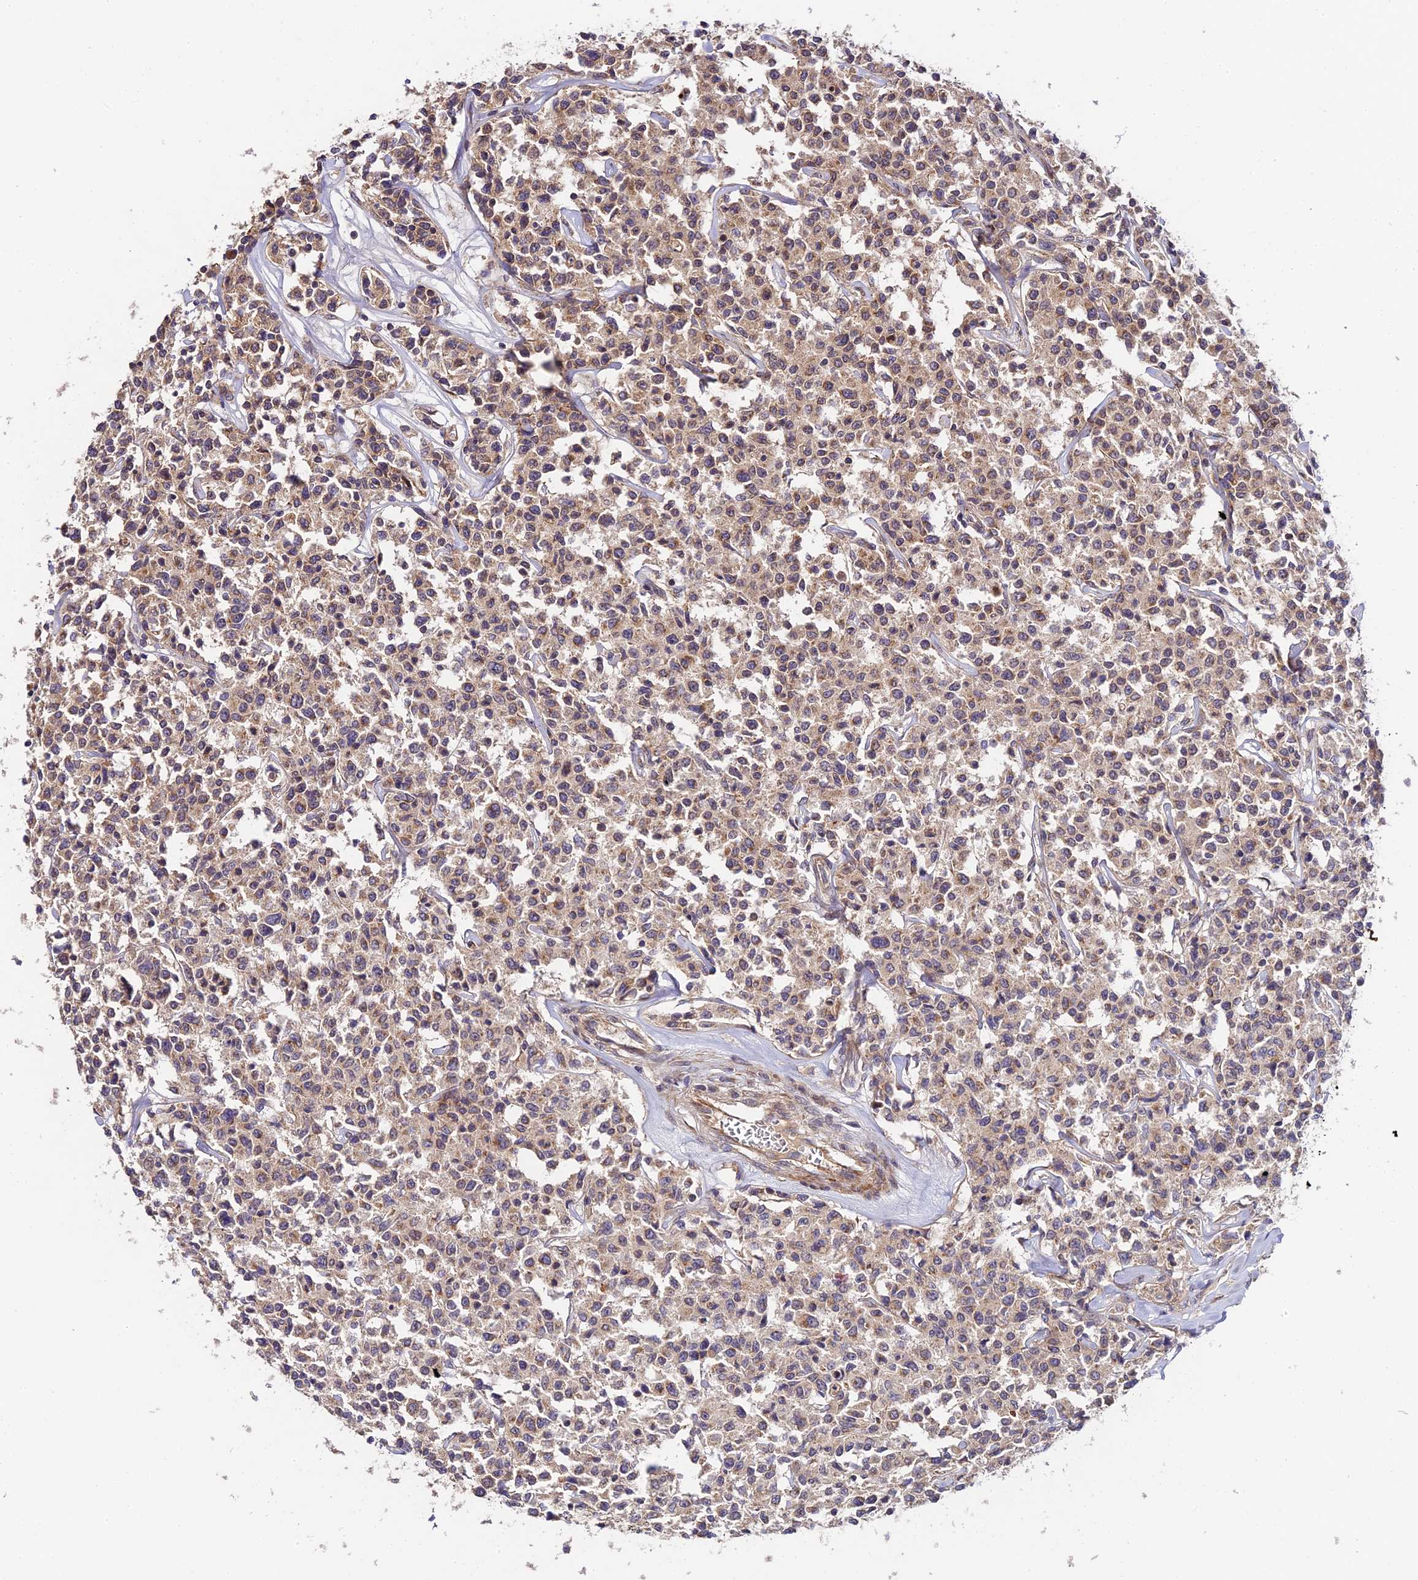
{"staining": {"intensity": "weak", "quantity": ">75%", "location": "cytoplasmic/membranous"}, "tissue": "lymphoma", "cell_type": "Tumor cells", "image_type": "cancer", "snomed": [{"axis": "morphology", "description": "Malignant lymphoma, non-Hodgkin's type, Low grade"}, {"axis": "topography", "description": "Small intestine"}], "caption": "Human malignant lymphoma, non-Hodgkin's type (low-grade) stained with a protein marker shows weak staining in tumor cells.", "gene": "C3orf20", "patient": {"sex": "female", "age": 59}}